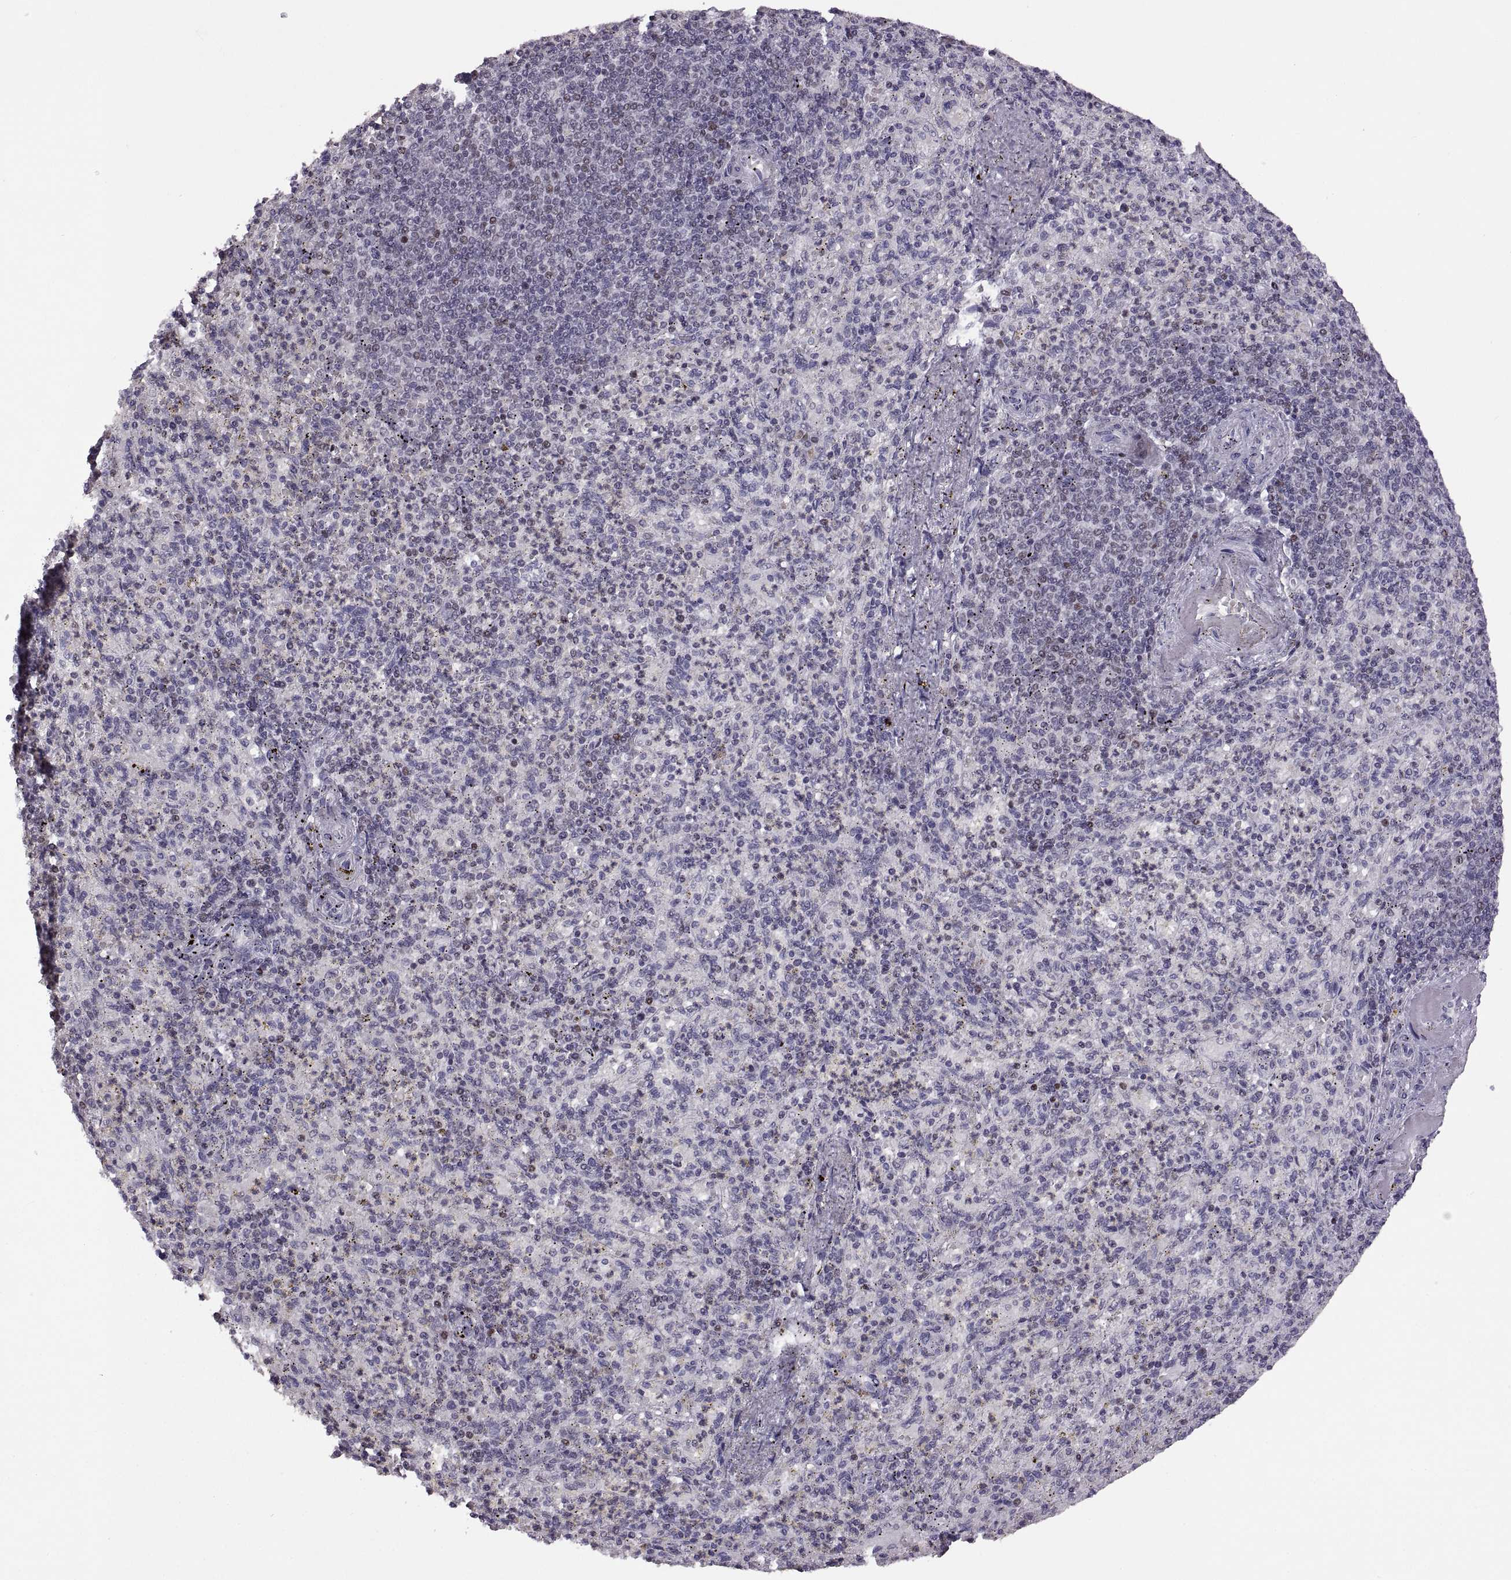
{"staining": {"intensity": "negative", "quantity": "none", "location": "none"}, "tissue": "spleen", "cell_type": "Cells in red pulp", "image_type": "normal", "snomed": [{"axis": "morphology", "description": "Normal tissue, NOS"}, {"axis": "topography", "description": "Spleen"}], "caption": "The photomicrograph shows no staining of cells in red pulp in unremarkable spleen. (IHC, brightfield microscopy, high magnification).", "gene": "NEK2", "patient": {"sex": "female", "age": 74}}